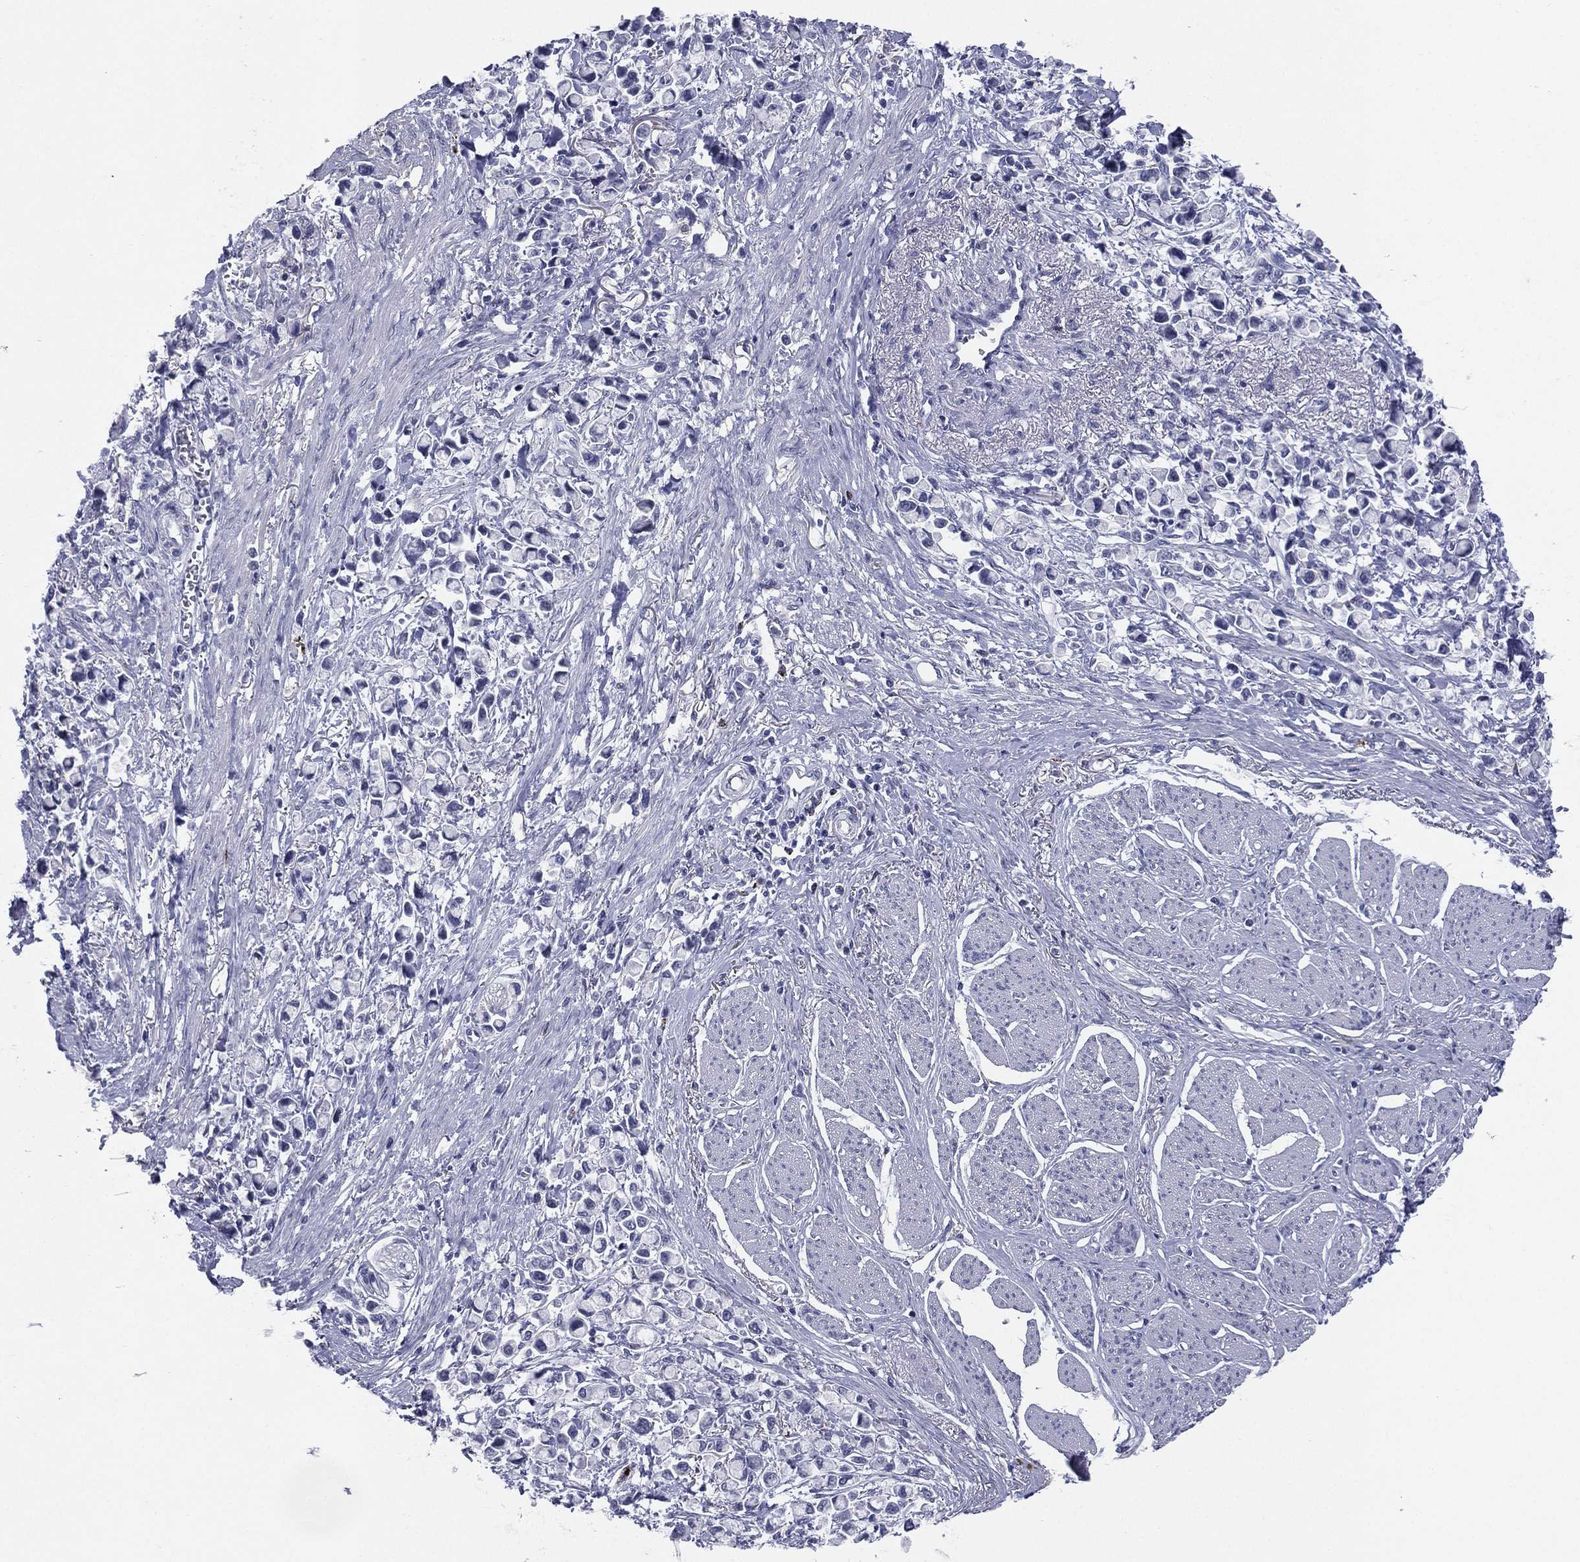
{"staining": {"intensity": "negative", "quantity": "none", "location": "none"}, "tissue": "stomach cancer", "cell_type": "Tumor cells", "image_type": "cancer", "snomed": [{"axis": "morphology", "description": "Adenocarcinoma, NOS"}, {"axis": "topography", "description": "Stomach"}], "caption": "A micrograph of human stomach cancer (adenocarcinoma) is negative for staining in tumor cells.", "gene": "HLA-DOA", "patient": {"sex": "female", "age": 81}}